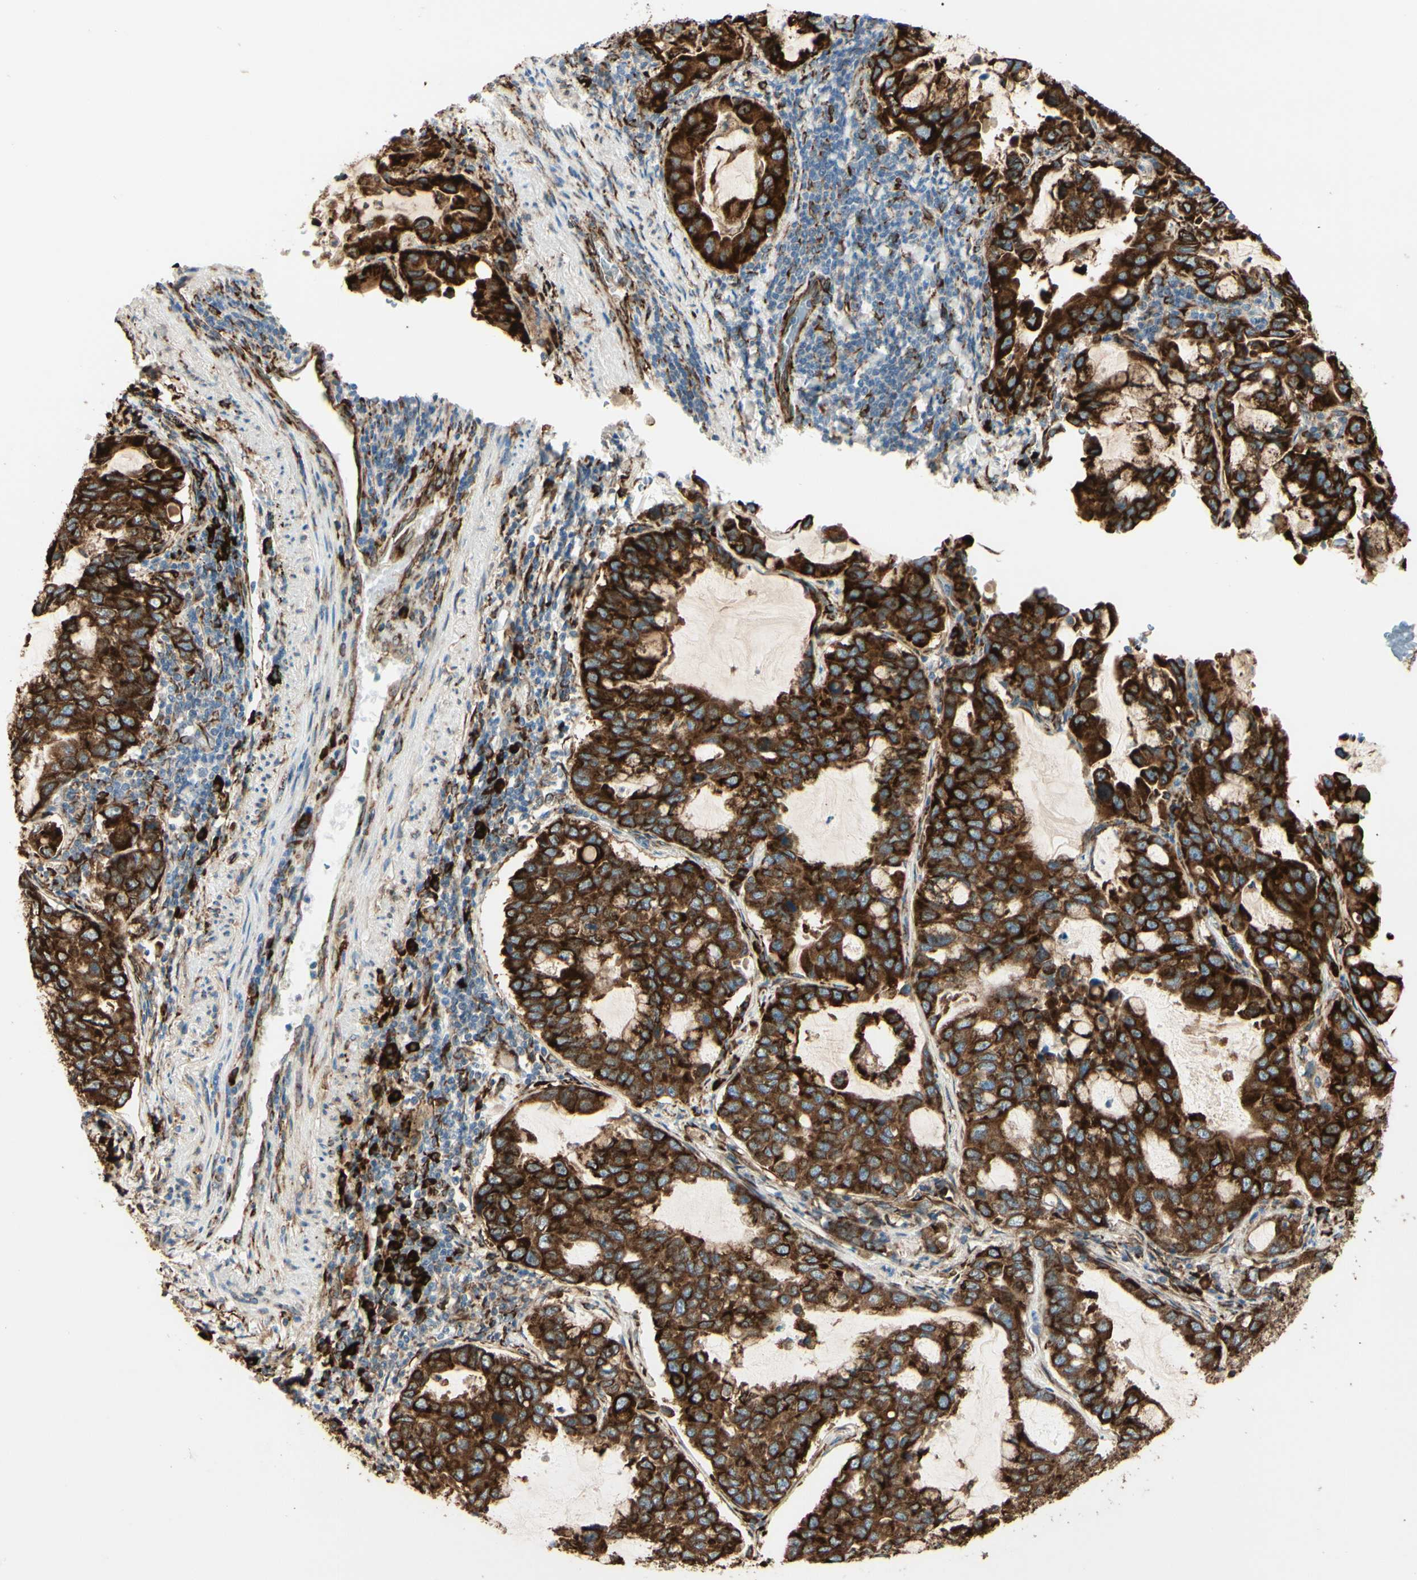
{"staining": {"intensity": "strong", "quantity": ">75%", "location": "cytoplasmic/membranous"}, "tissue": "lung cancer", "cell_type": "Tumor cells", "image_type": "cancer", "snomed": [{"axis": "morphology", "description": "Adenocarcinoma, NOS"}, {"axis": "topography", "description": "Lung"}], "caption": "A high-resolution micrograph shows IHC staining of lung adenocarcinoma, which exhibits strong cytoplasmic/membranous staining in about >75% of tumor cells. Using DAB (brown) and hematoxylin (blue) stains, captured at high magnification using brightfield microscopy.", "gene": "RRBP1", "patient": {"sex": "male", "age": 64}}